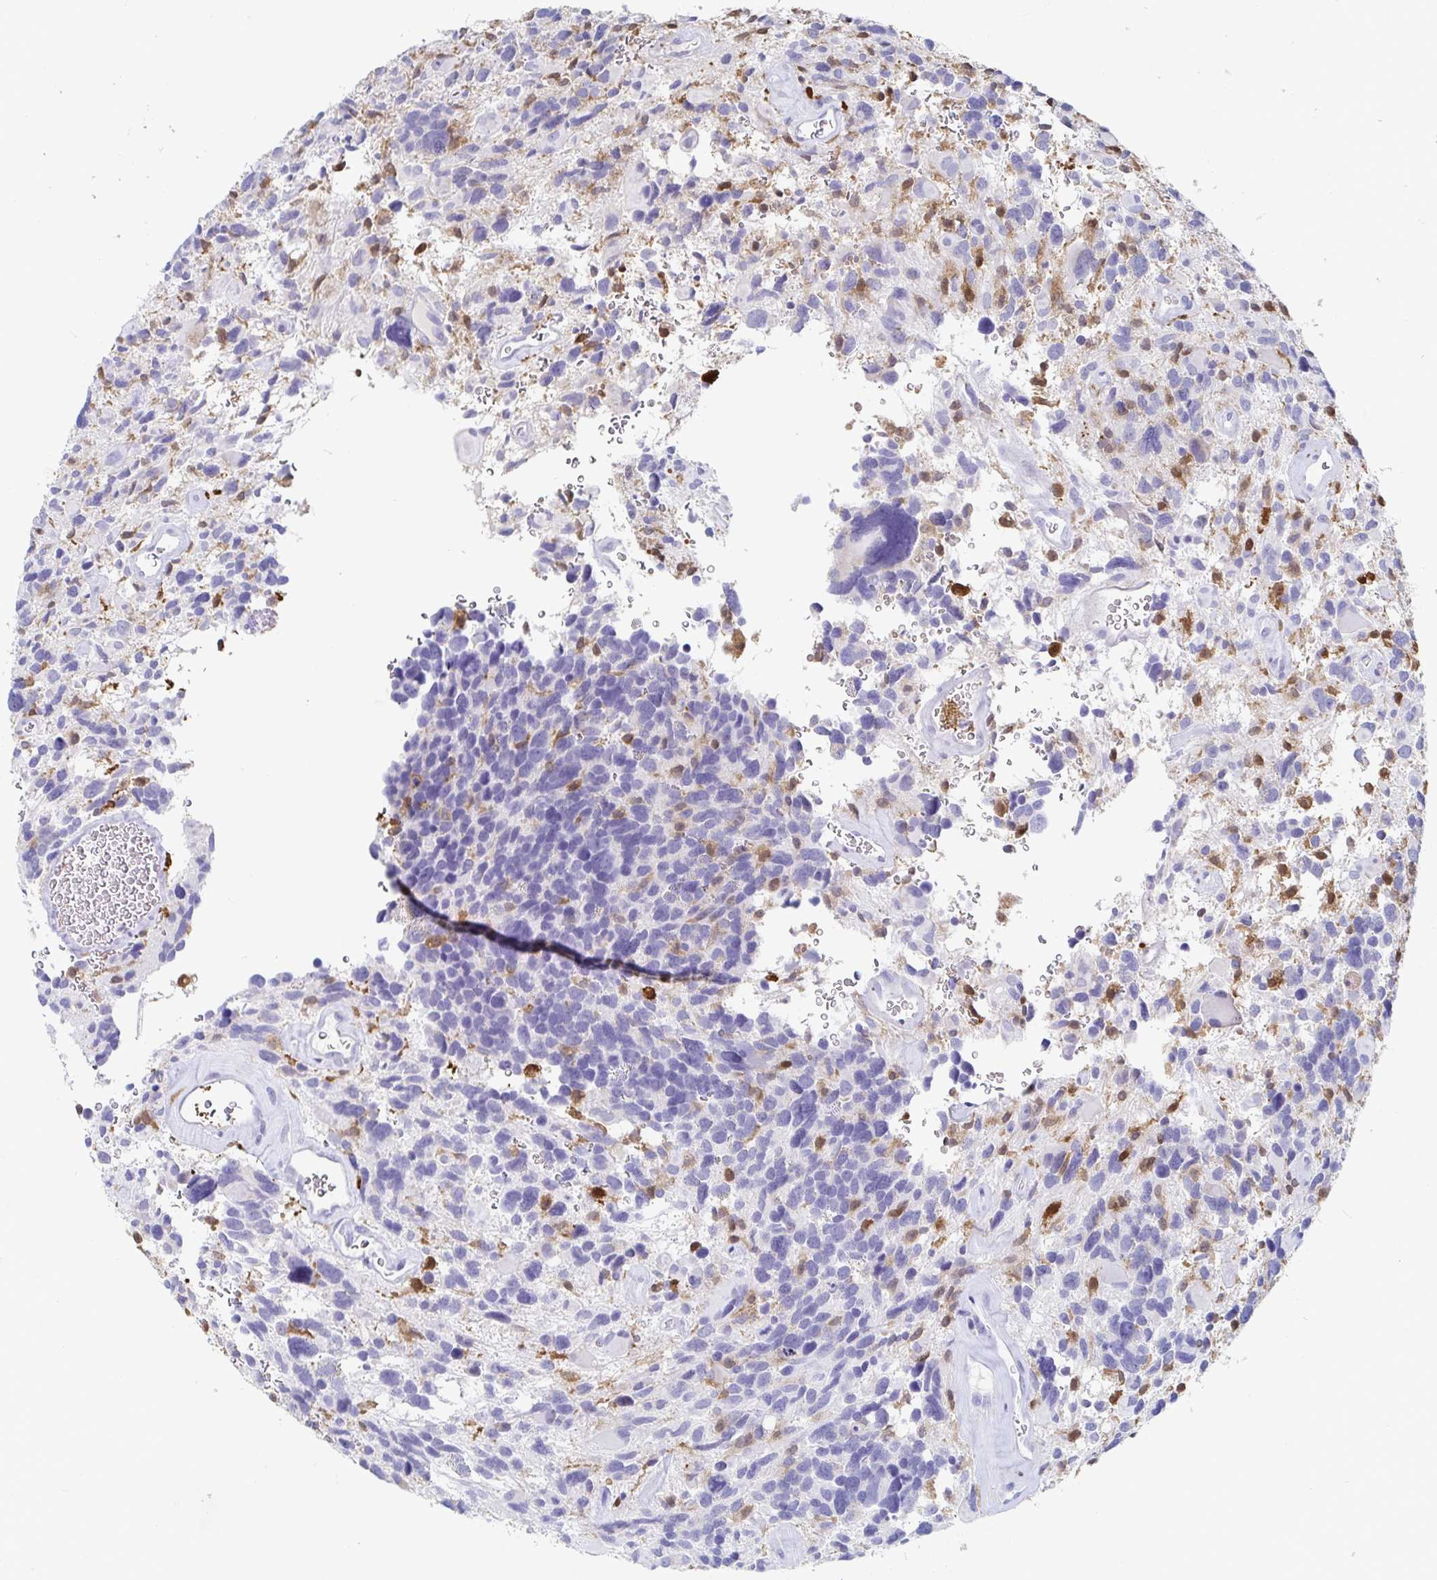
{"staining": {"intensity": "negative", "quantity": "none", "location": "none"}, "tissue": "glioma", "cell_type": "Tumor cells", "image_type": "cancer", "snomed": [{"axis": "morphology", "description": "Glioma, malignant, High grade"}, {"axis": "topography", "description": "Brain"}], "caption": "Immunohistochemical staining of human malignant glioma (high-grade) reveals no significant positivity in tumor cells.", "gene": "OR2A4", "patient": {"sex": "male", "age": 49}}